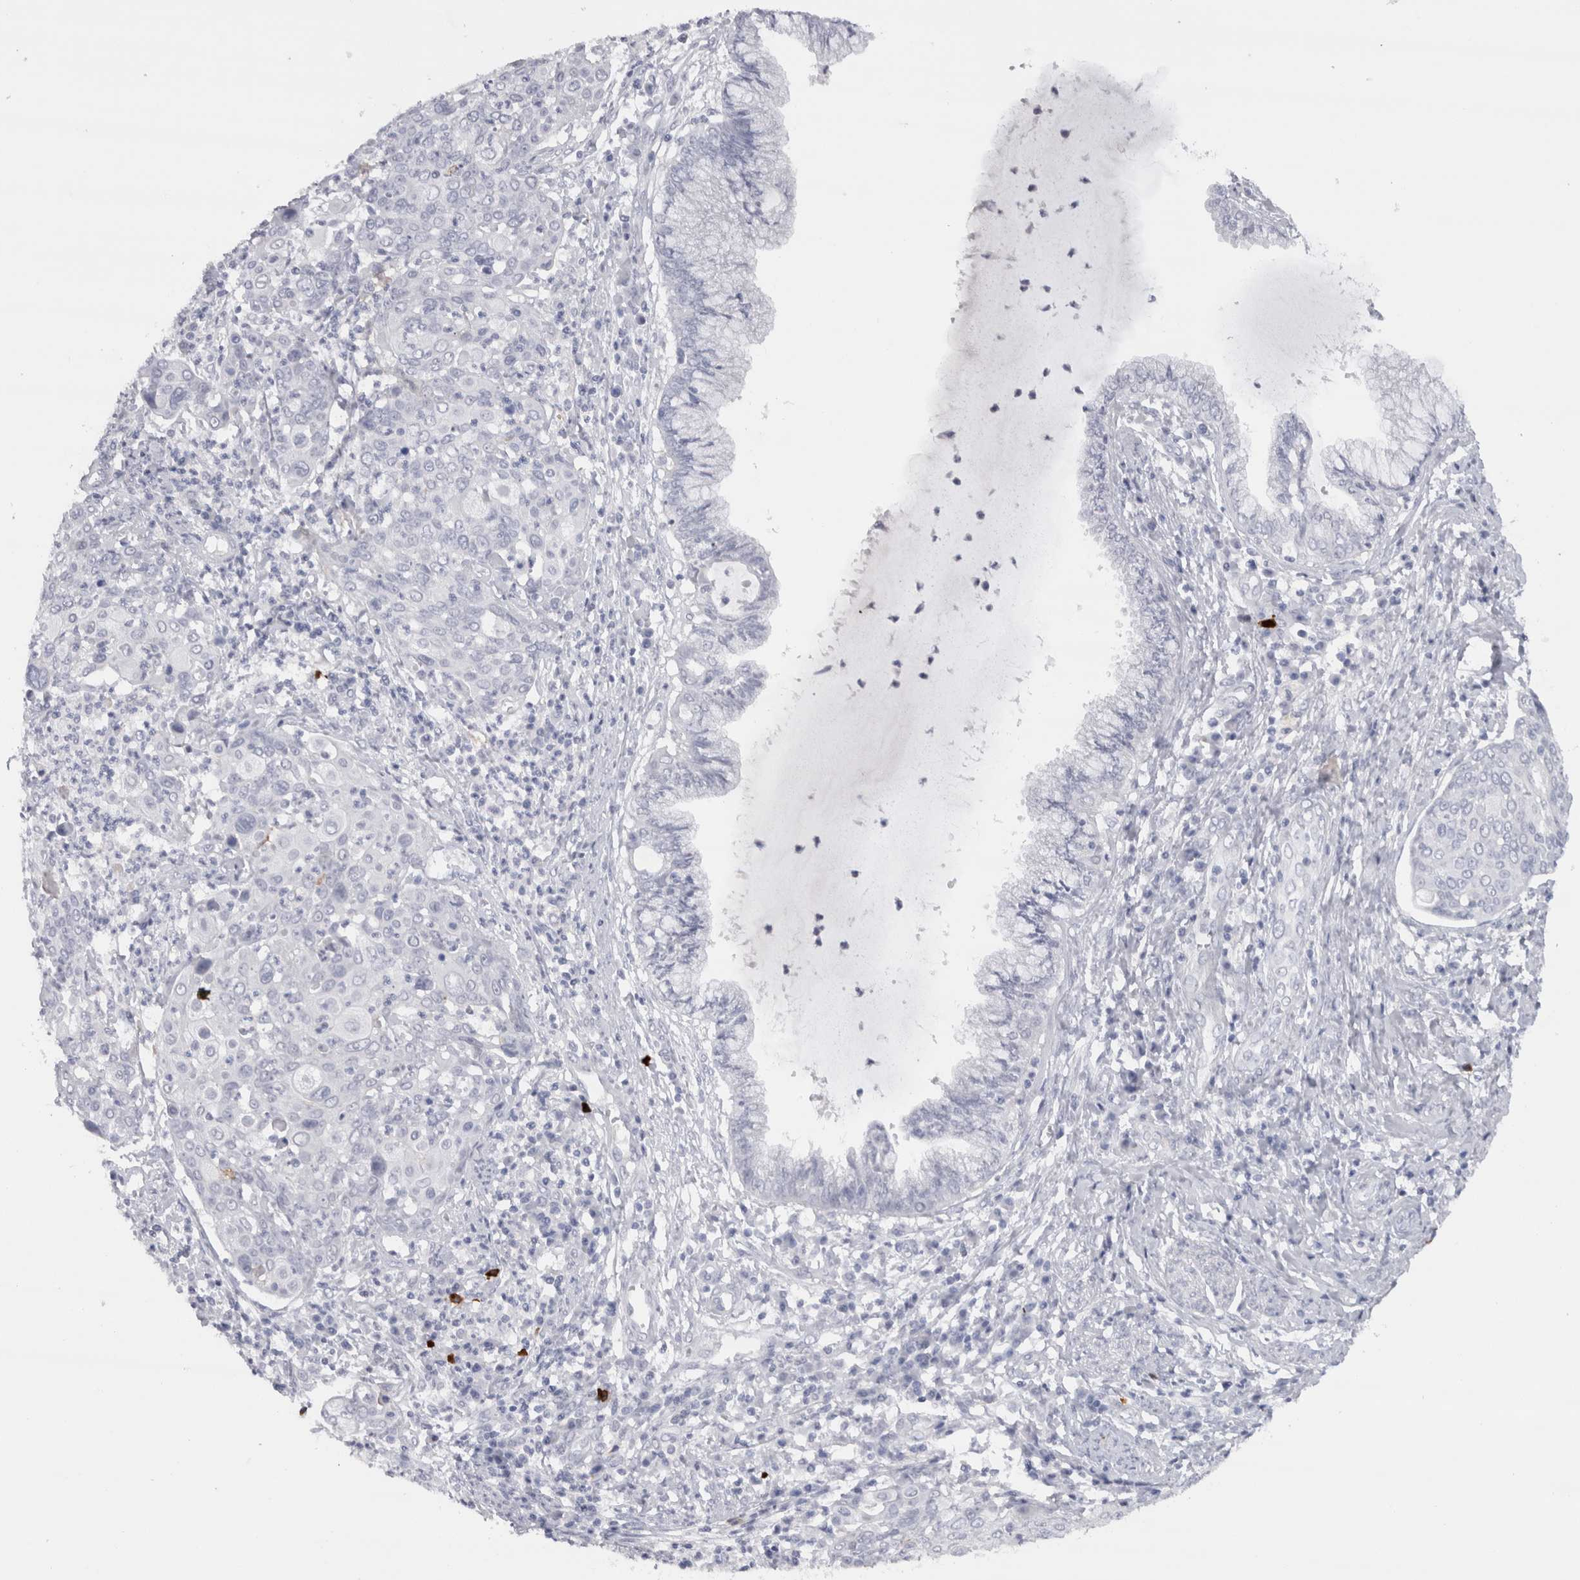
{"staining": {"intensity": "negative", "quantity": "none", "location": "none"}, "tissue": "cervical cancer", "cell_type": "Tumor cells", "image_type": "cancer", "snomed": [{"axis": "morphology", "description": "Squamous cell carcinoma, NOS"}, {"axis": "topography", "description": "Cervix"}], "caption": "A histopathology image of squamous cell carcinoma (cervical) stained for a protein shows no brown staining in tumor cells.", "gene": "CDH17", "patient": {"sex": "female", "age": 40}}